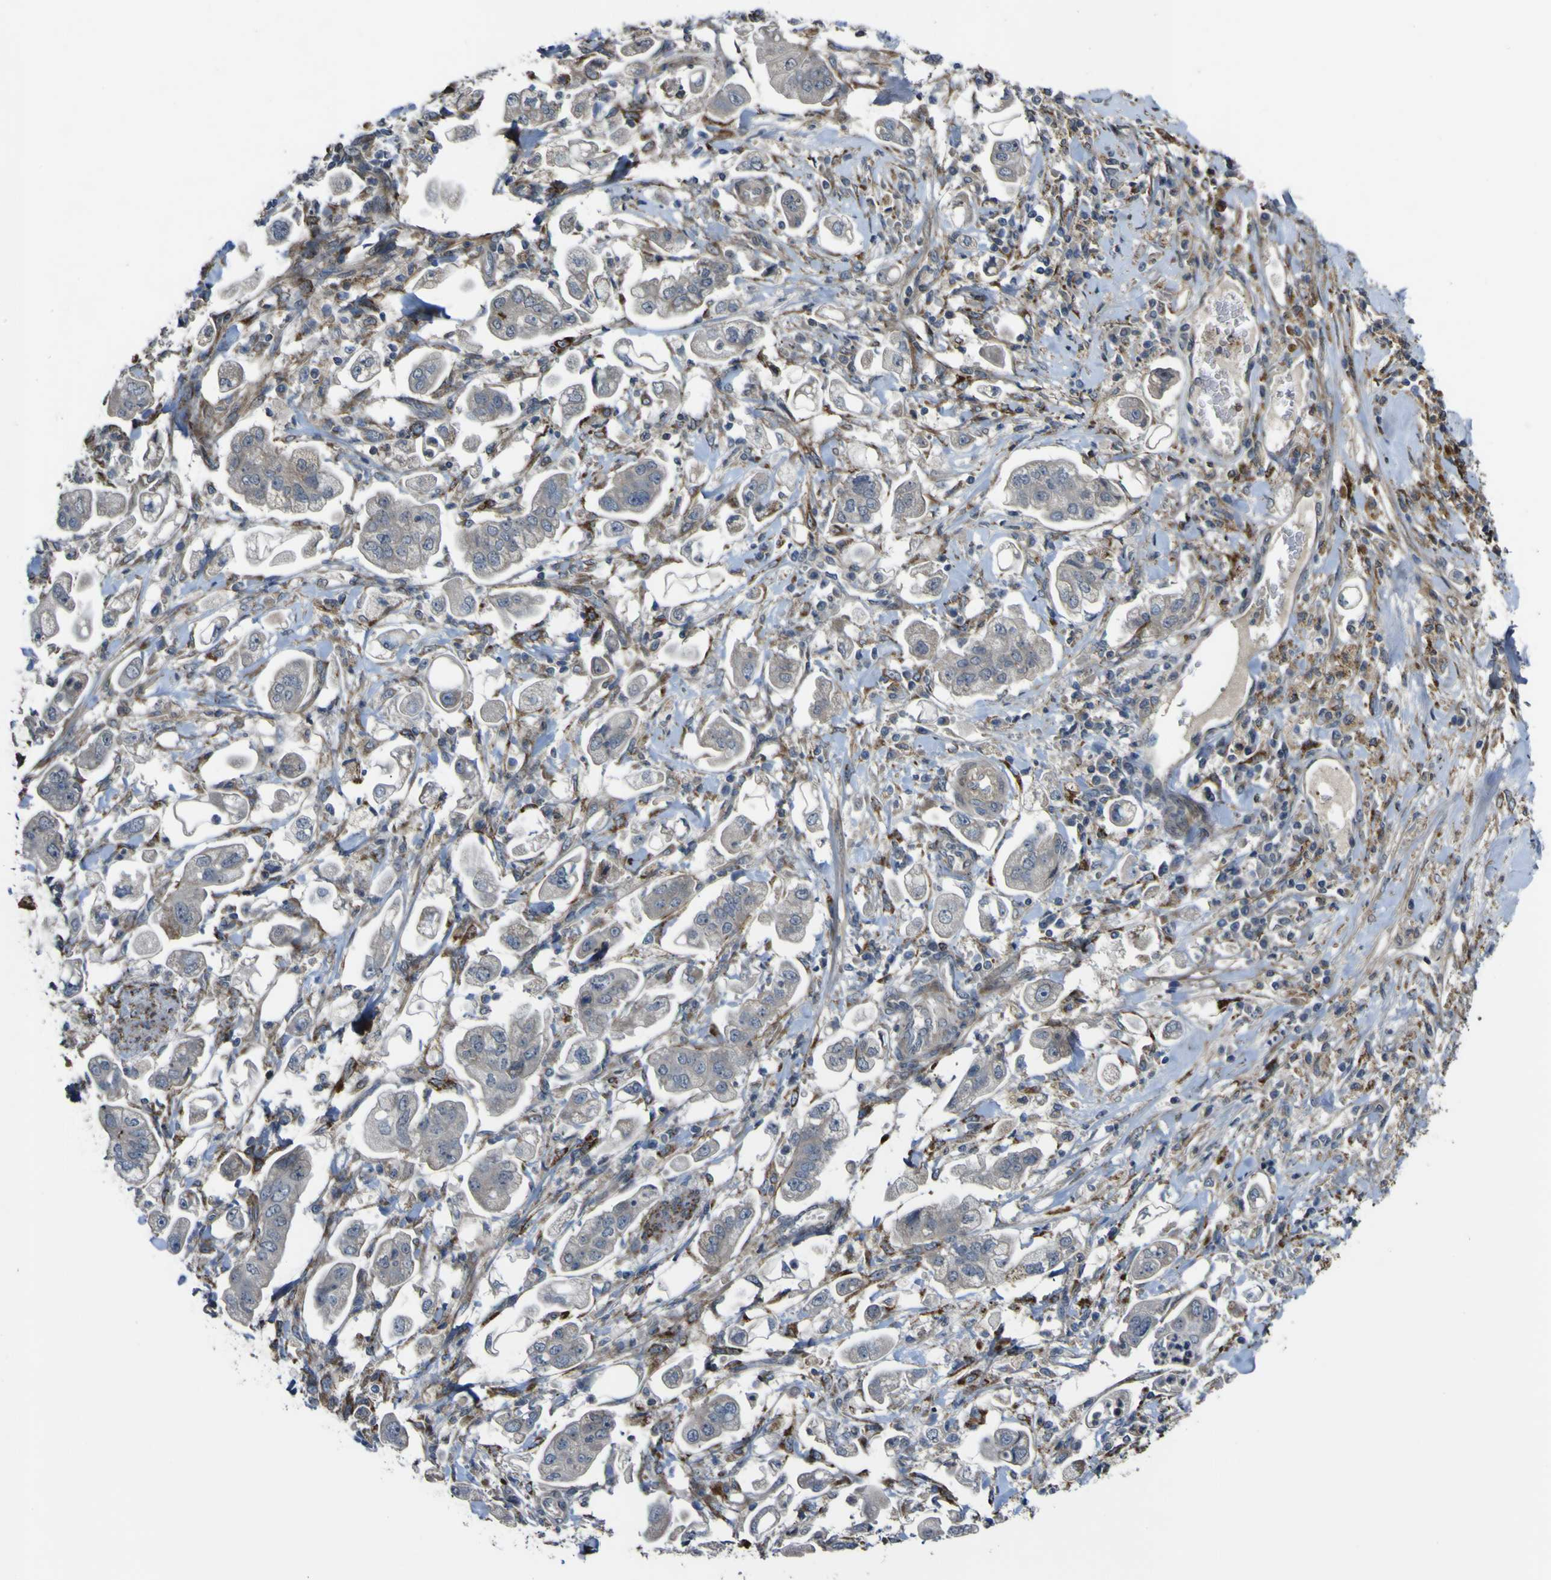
{"staining": {"intensity": "negative", "quantity": "none", "location": "none"}, "tissue": "stomach cancer", "cell_type": "Tumor cells", "image_type": "cancer", "snomed": [{"axis": "morphology", "description": "Adenocarcinoma, NOS"}, {"axis": "topography", "description": "Stomach"}], "caption": "This is a image of immunohistochemistry (IHC) staining of stomach cancer, which shows no positivity in tumor cells.", "gene": "GPLD1", "patient": {"sex": "male", "age": 62}}